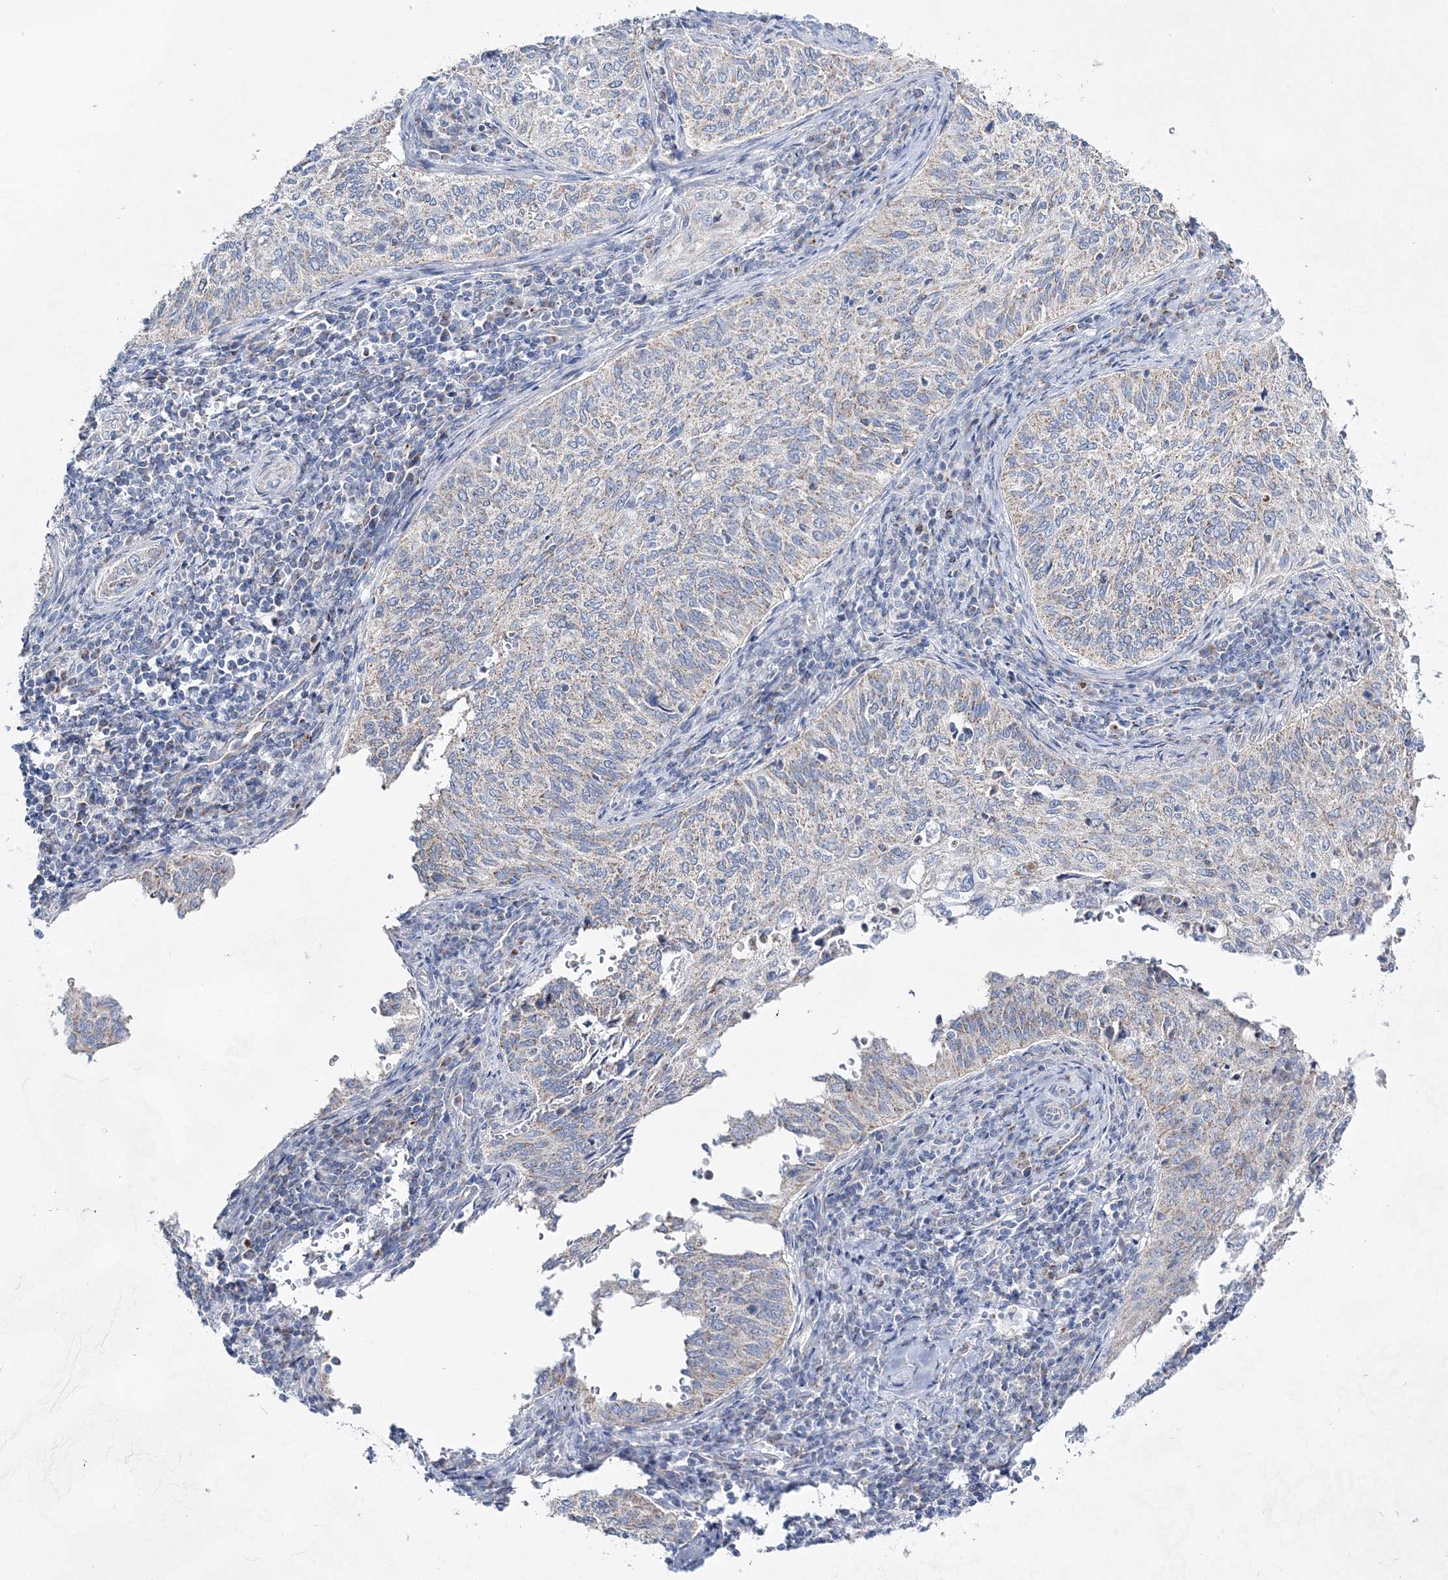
{"staining": {"intensity": "weak", "quantity": "<25%", "location": "cytoplasmic/membranous"}, "tissue": "cervical cancer", "cell_type": "Tumor cells", "image_type": "cancer", "snomed": [{"axis": "morphology", "description": "Squamous cell carcinoma, NOS"}, {"axis": "topography", "description": "Cervix"}], "caption": "Human cervical cancer (squamous cell carcinoma) stained for a protein using immunohistochemistry (IHC) displays no positivity in tumor cells.", "gene": "HIBCH", "patient": {"sex": "female", "age": 30}}